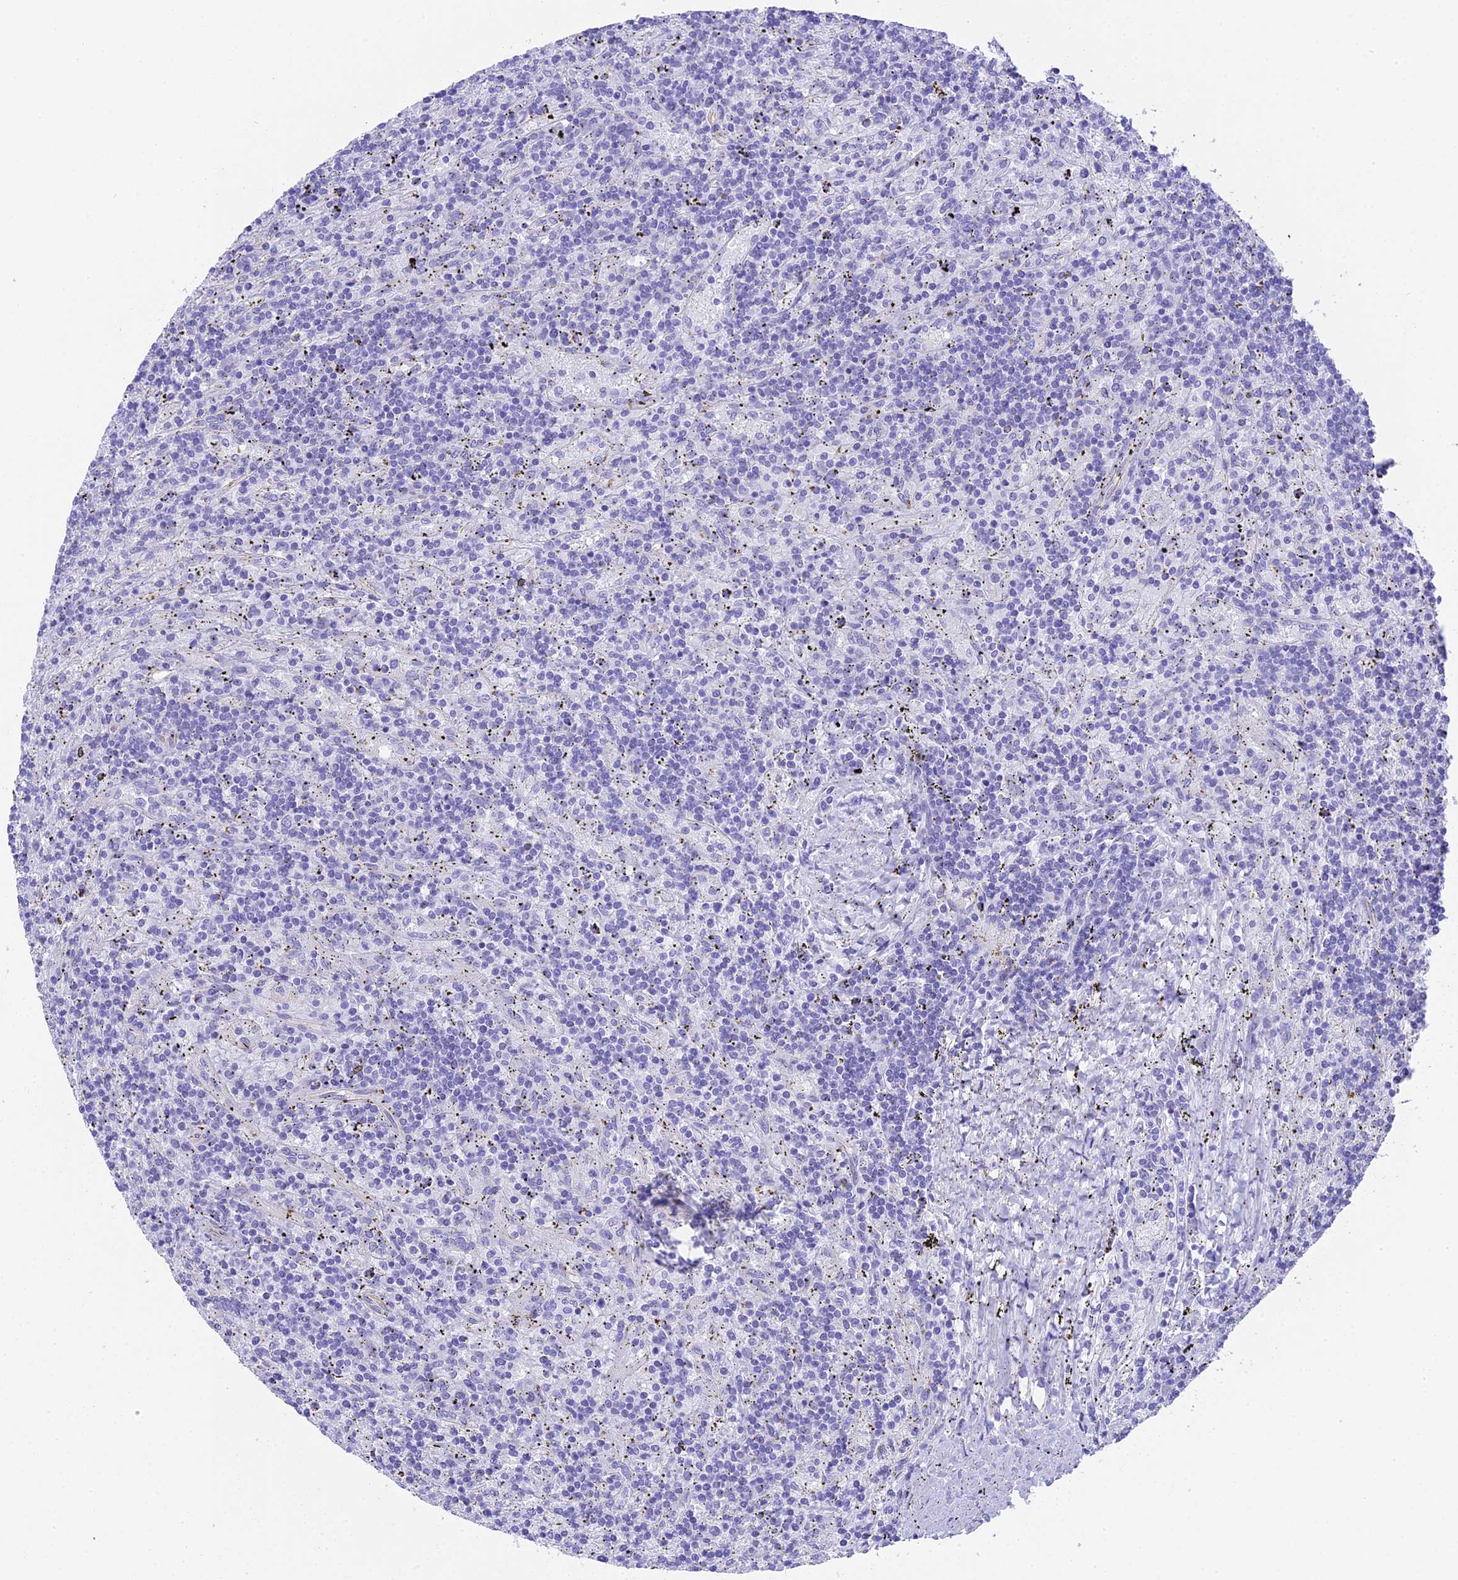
{"staining": {"intensity": "negative", "quantity": "none", "location": "none"}, "tissue": "lymphoma", "cell_type": "Tumor cells", "image_type": "cancer", "snomed": [{"axis": "morphology", "description": "Malignant lymphoma, non-Hodgkin's type, Low grade"}, {"axis": "topography", "description": "Spleen"}], "caption": "Immunohistochemical staining of human malignant lymphoma, non-Hodgkin's type (low-grade) shows no significant positivity in tumor cells. (DAB IHC visualized using brightfield microscopy, high magnification).", "gene": "TACSTD2", "patient": {"sex": "male", "age": 76}}